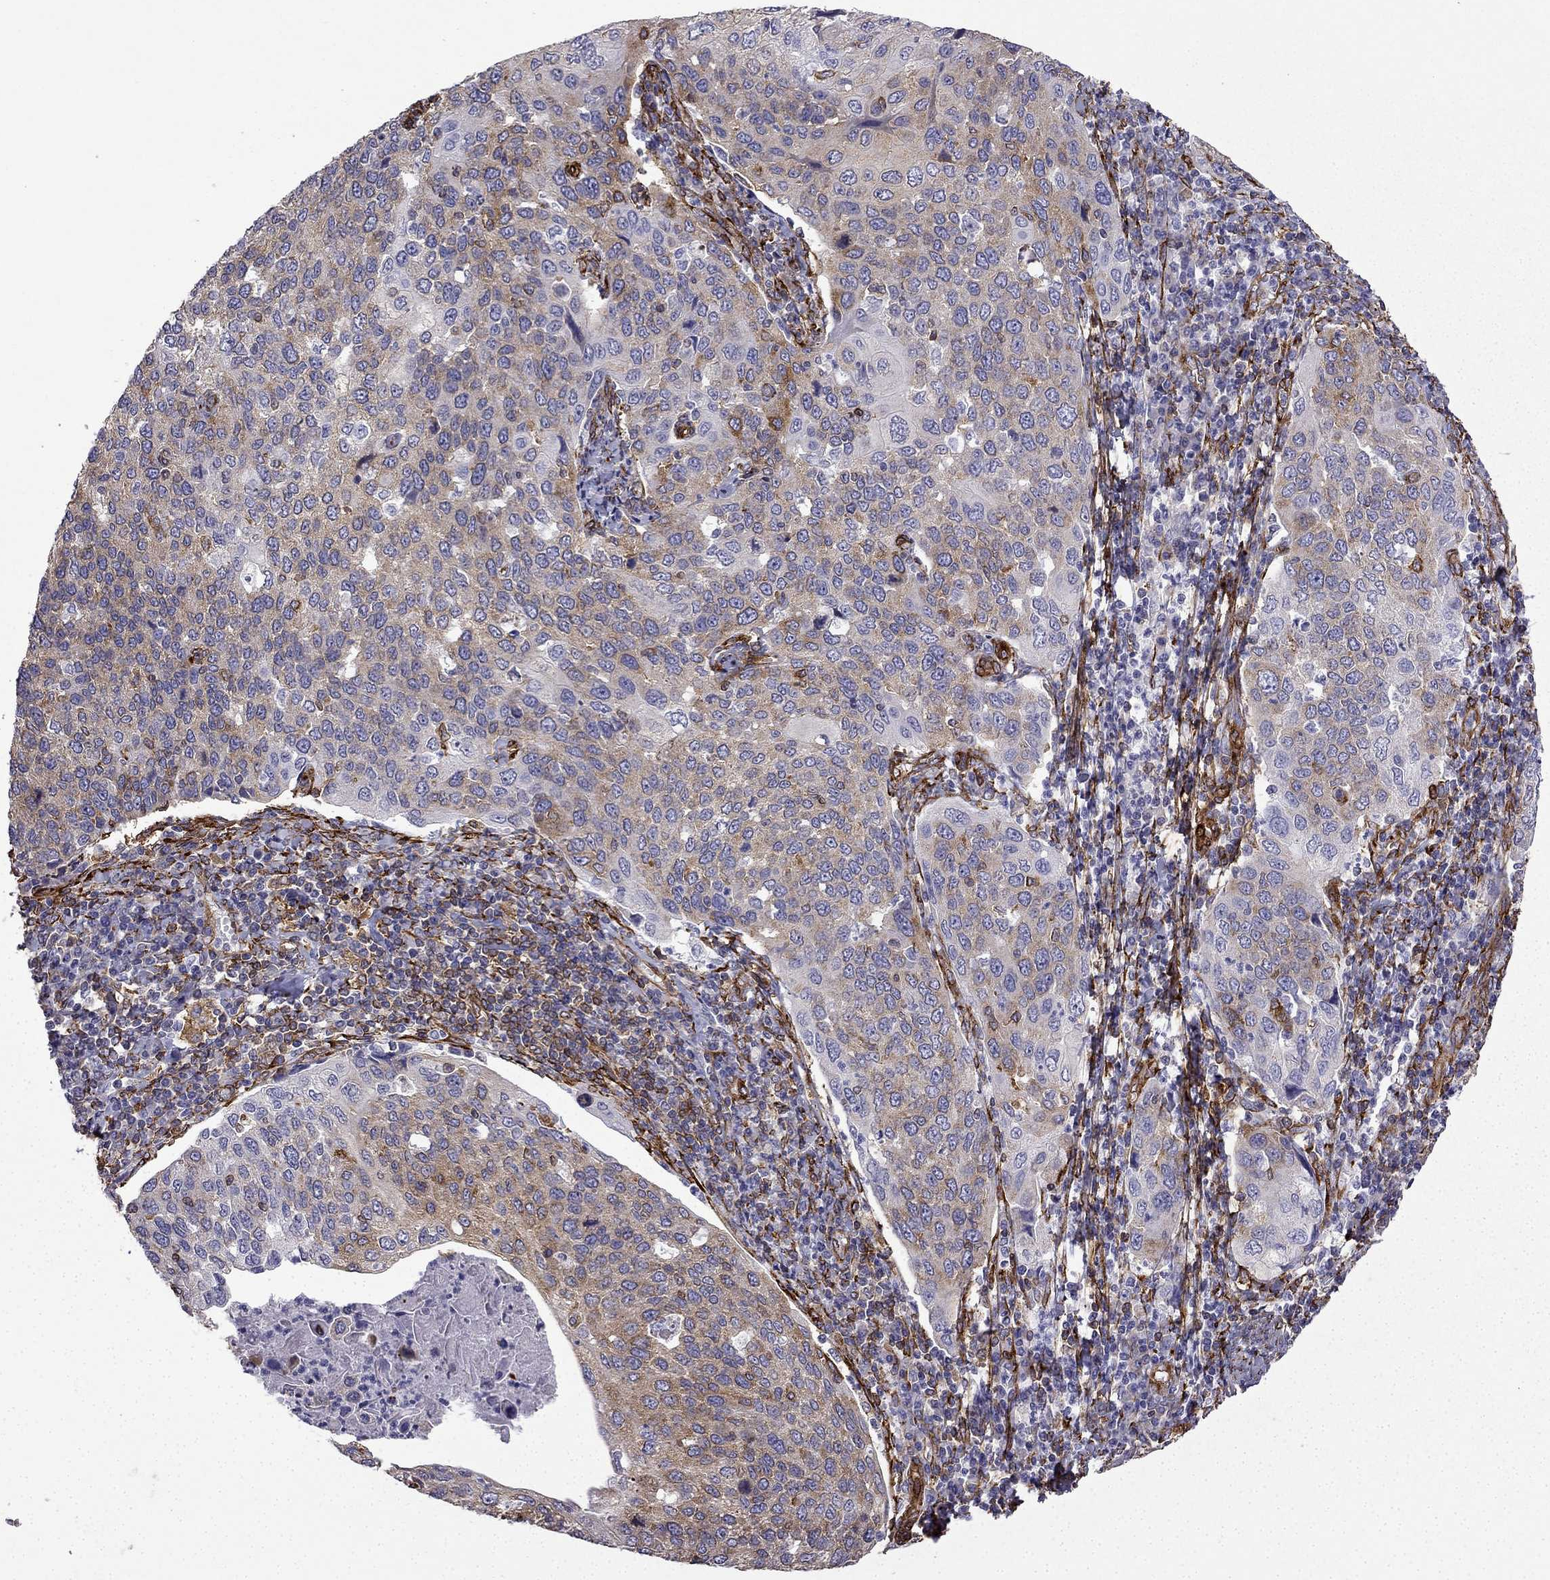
{"staining": {"intensity": "moderate", "quantity": "25%-75%", "location": "cytoplasmic/membranous"}, "tissue": "cervical cancer", "cell_type": "Tumor cells", "image_type": "cancer", "snomed": [{"axis": "morphology", "description": "Squamous cell carcinoma, NOS"}, {"axis": "topography", "description": "Cervix"}], "caption": "High-magnification brightfield microscopy of cervical cancer stained with DAB (brown) and counterstained with hematoxylin (blue). tumor cells exhibit moderate cytoplasmic/membranous expression is identified in approximately25%-75% of cells. The protein of interest is stained brown, and the nuclei are stained in blue (DAB (3,3'-diaminobenzidine) IHC with brightfield microscopy, high magnification).", "gene": "MAP4", "patient": {"sex": "female", "age": 54}}